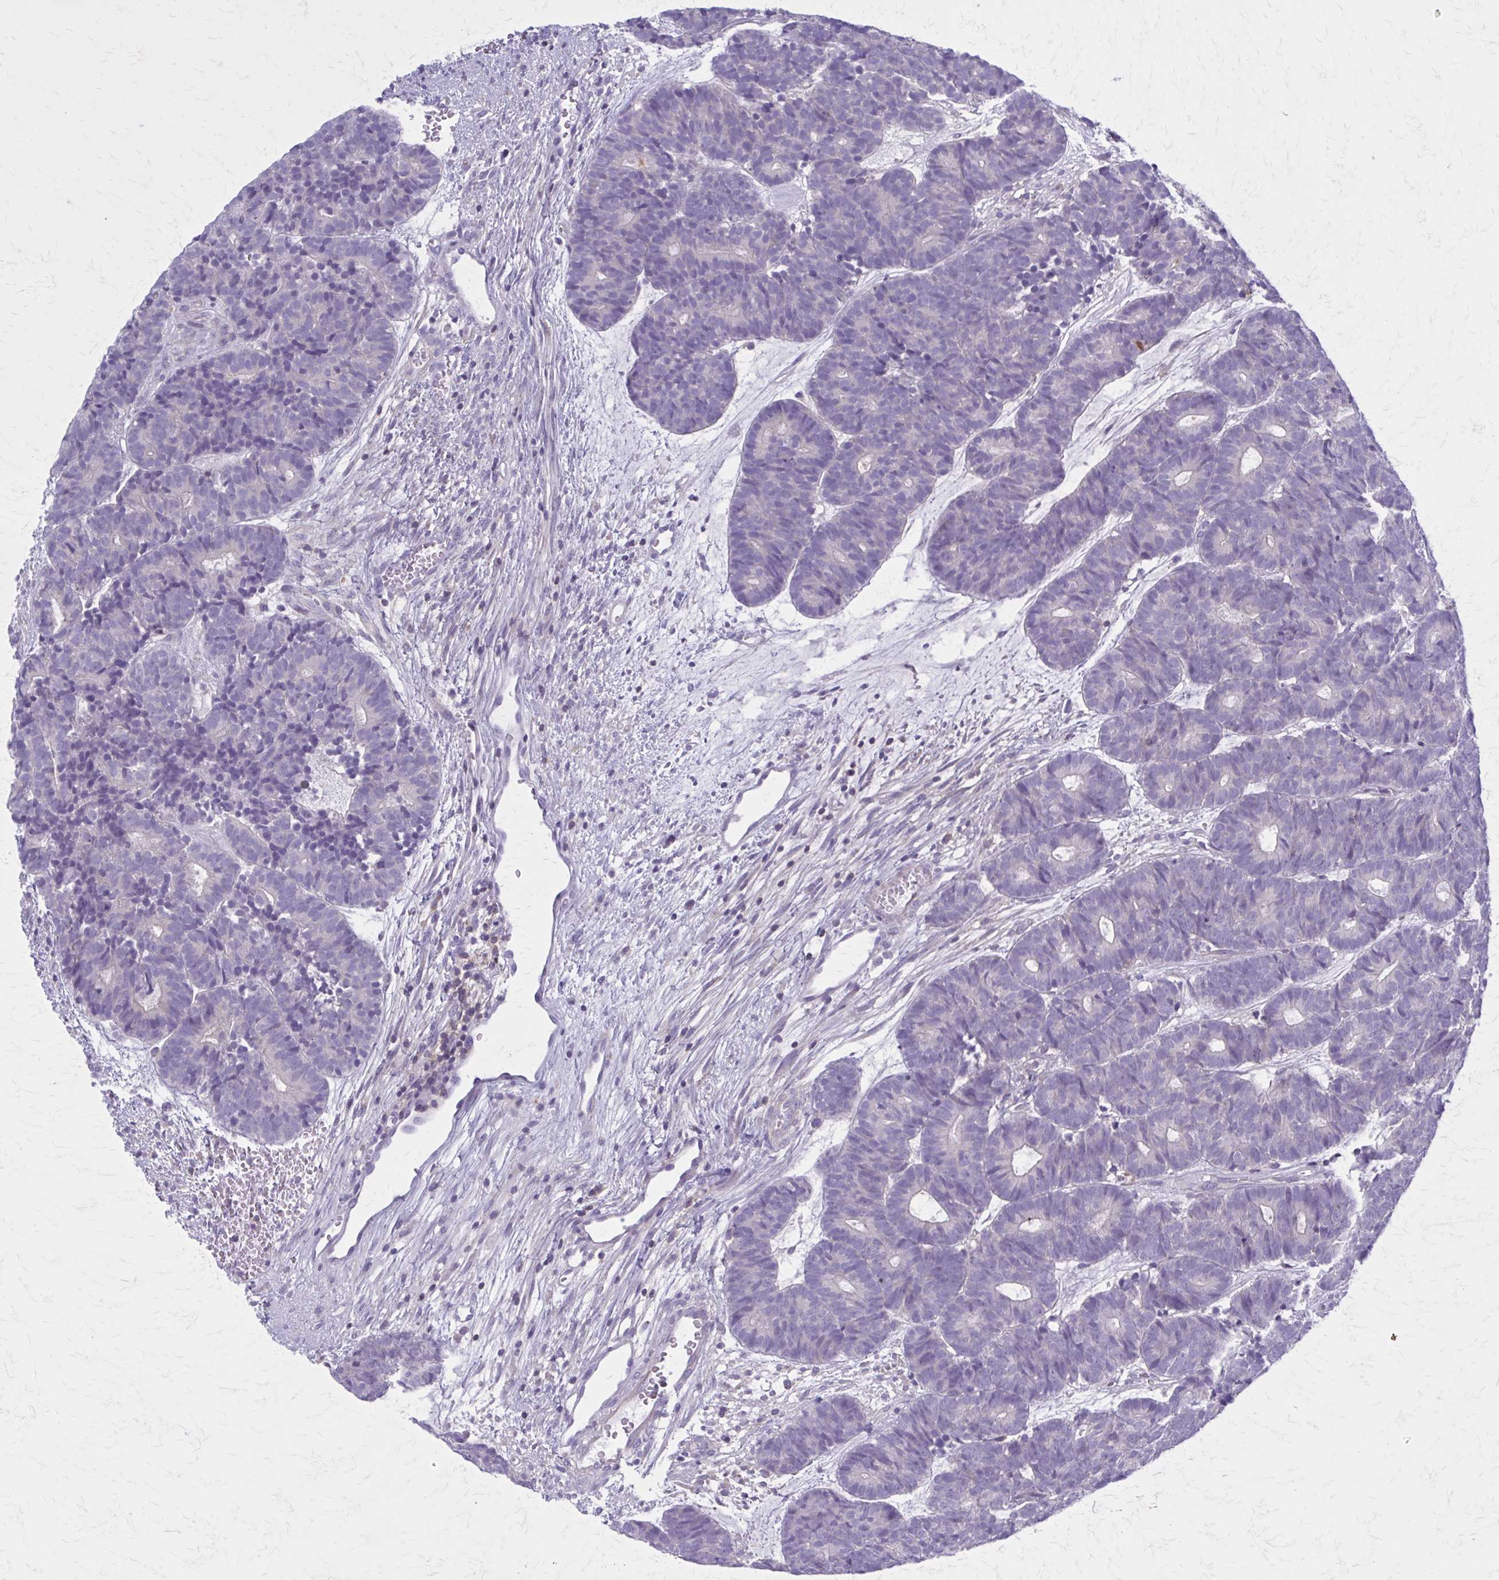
{"staining": {"intensity": "negative", "quantity": "none", "location": "none"}, "tissue": "head and neck cancer", "cell_type": "Tumor cells", "image_type": "cancer", "snomed": [{"axis": "morphology", "description": "Adenocarcinoma, NOS"}, {"axis": "topography", "description": "Head-Neck"}], "caption": "DAB (3,3'-diaminobenzidine) immunohistochemical staining of human adenocarcinoma (head and neck) demonstrates no significant positivity in tumor cells.", "gene": "PITPNM1", "patient": {"sex": "female", "age": 81}}